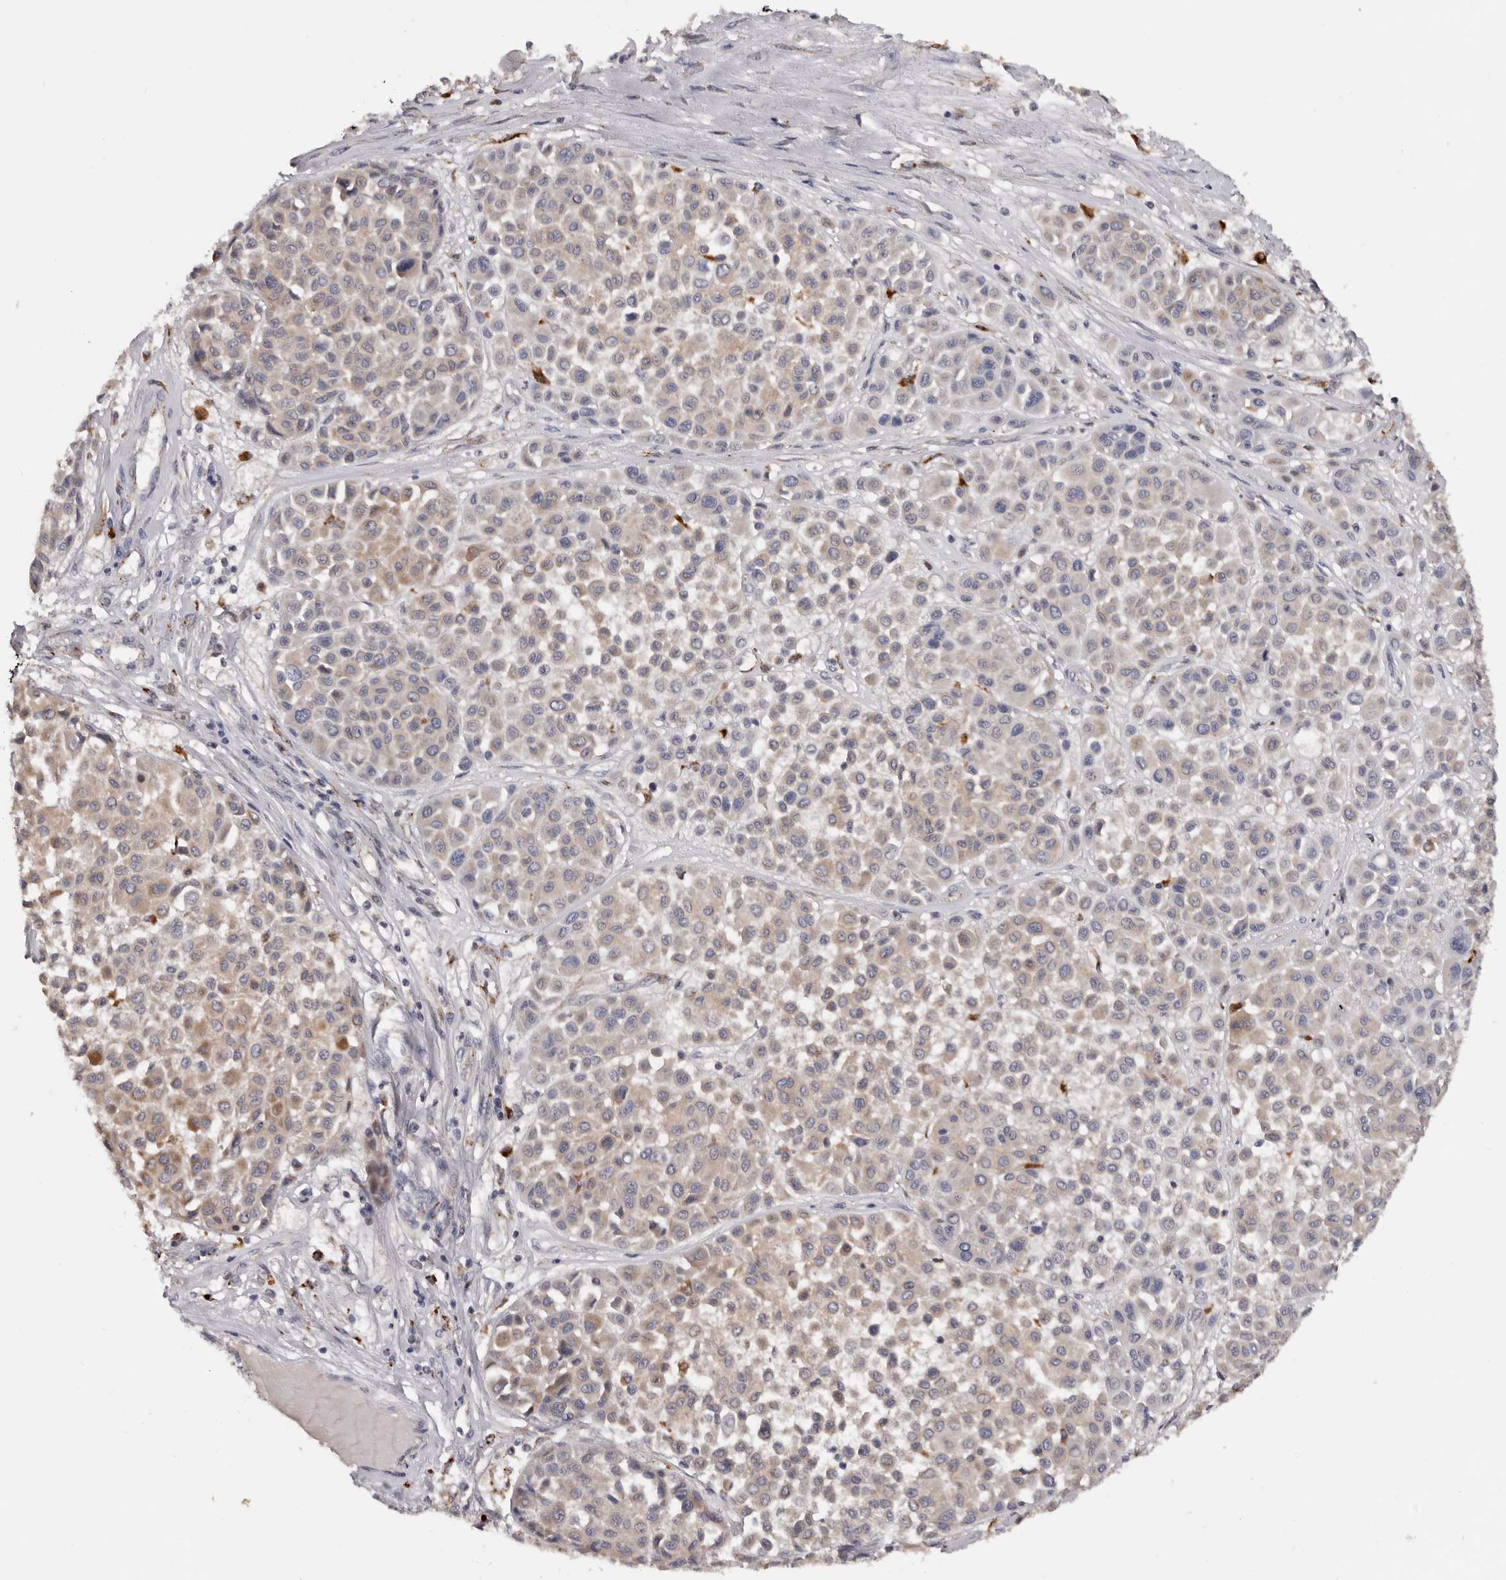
{"staining": {"intensity": "weak", "quantity": ">75%", "location": "cytoplasmic/membranous"}, "tissue": "melanoma", "cell_type": "Tumor cells", "image_type": "cancer", "snomed": [{"axis": "morphology", "description": "Malignant melanoma, Metastatic site"}, {"axis": "topography", "description": "Soft tissue"}], "caption": "Immunohistochemistry (IHC) (DAB) staining of human melanoma demonstrates weak cytoplasmic/membranous protein positivity in about >75% of tumor cells.", "gene": "DAP", "patient": {"sex": "male", "age": 41}}